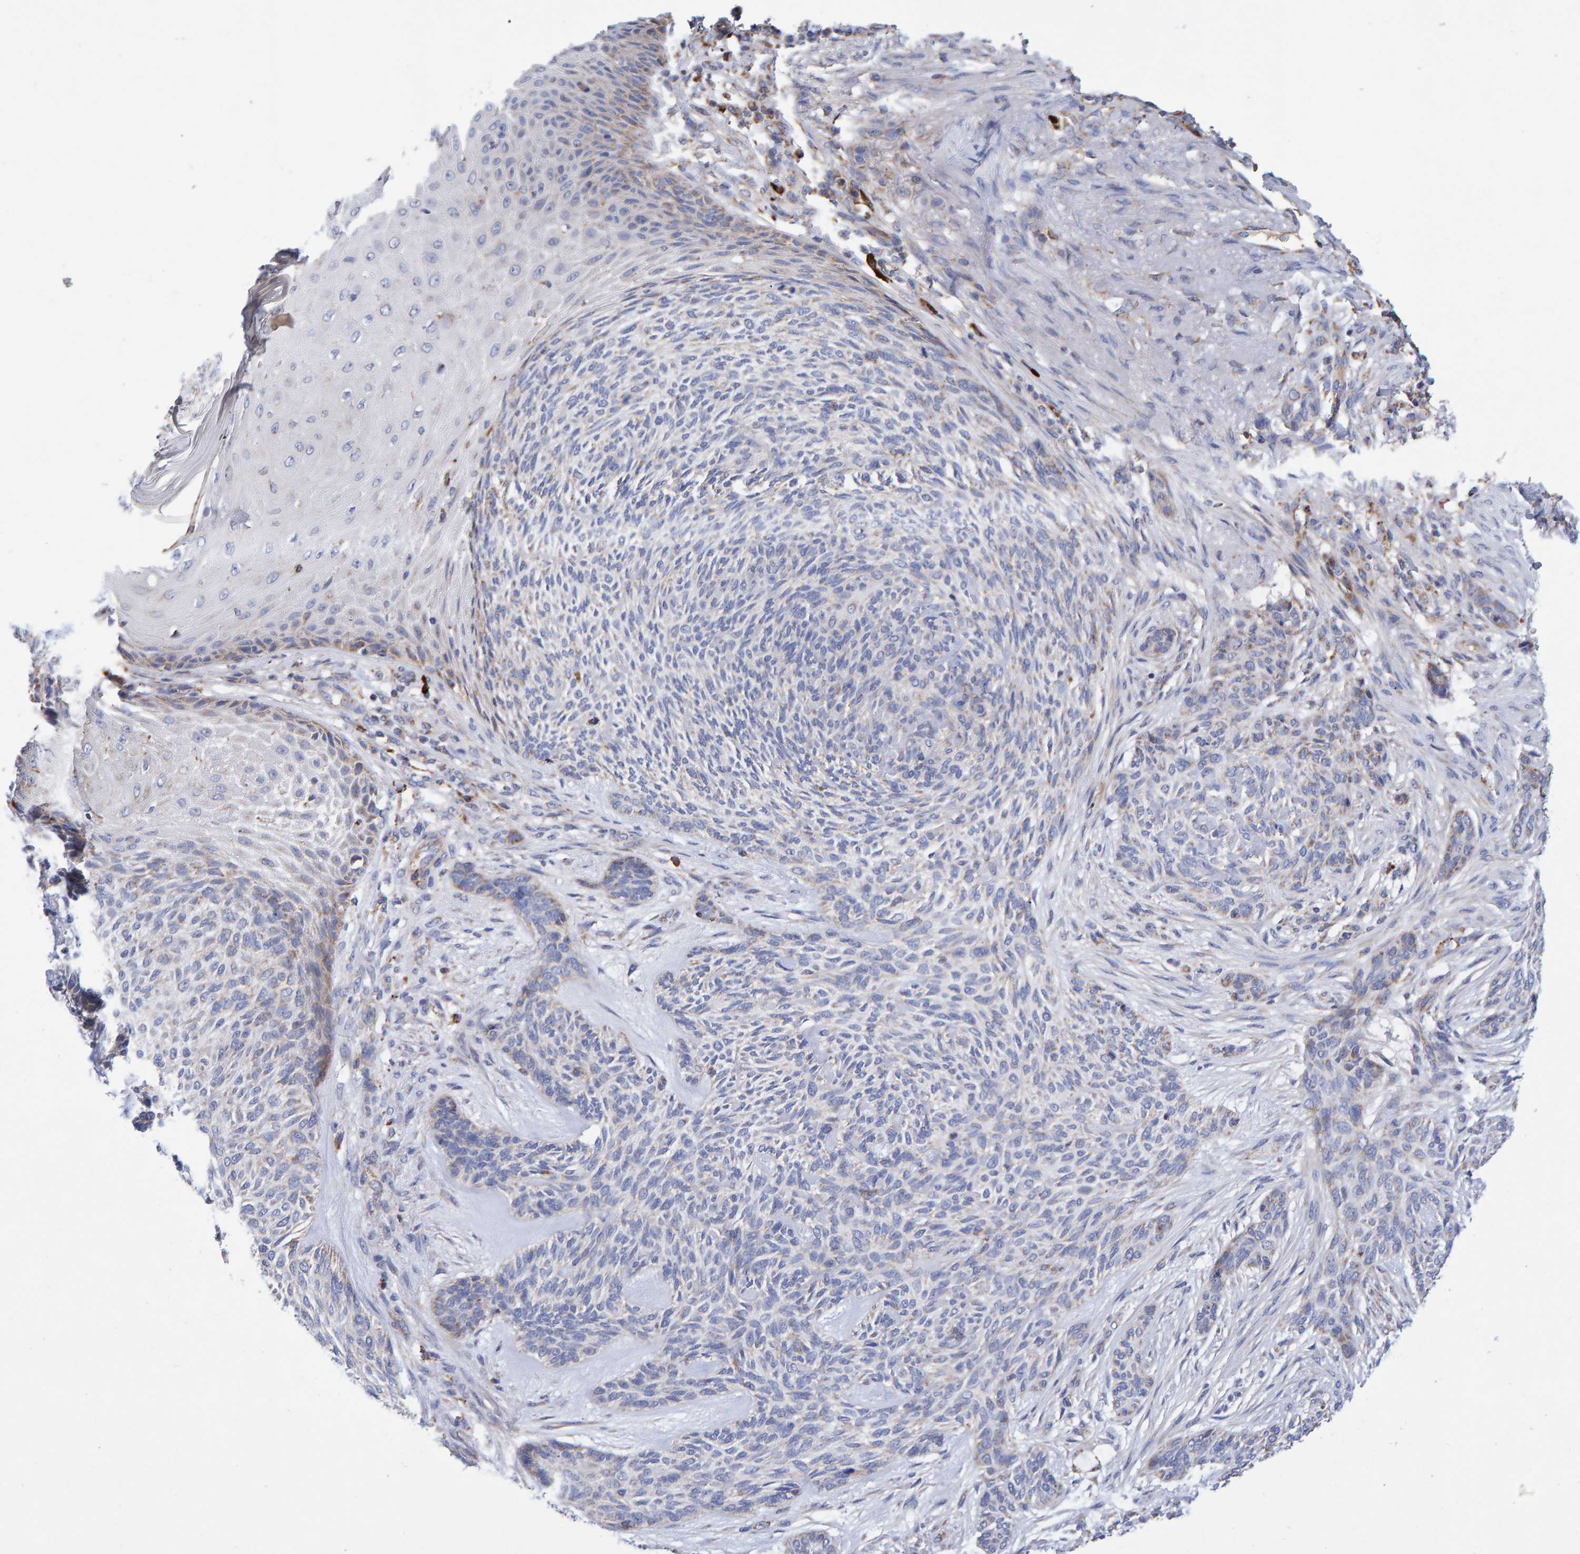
{"staining": {"intensity": "negative", "quantity": "none", "location": "none"}, "tissue": "skin cancer", "cell_type": "Tumor cells", "image_type": "cancer", "snomed": [{"axis": "morphology", "description": "Basal cell carcinoma"}, {"axis": "topography", "description": "Skin"}], "caption": "Tumor cells show no significant expression in skin cancer (basal cell carcinoma).", "gene": "EFR3A", "patient": {"sex": "male", "age": 55}}